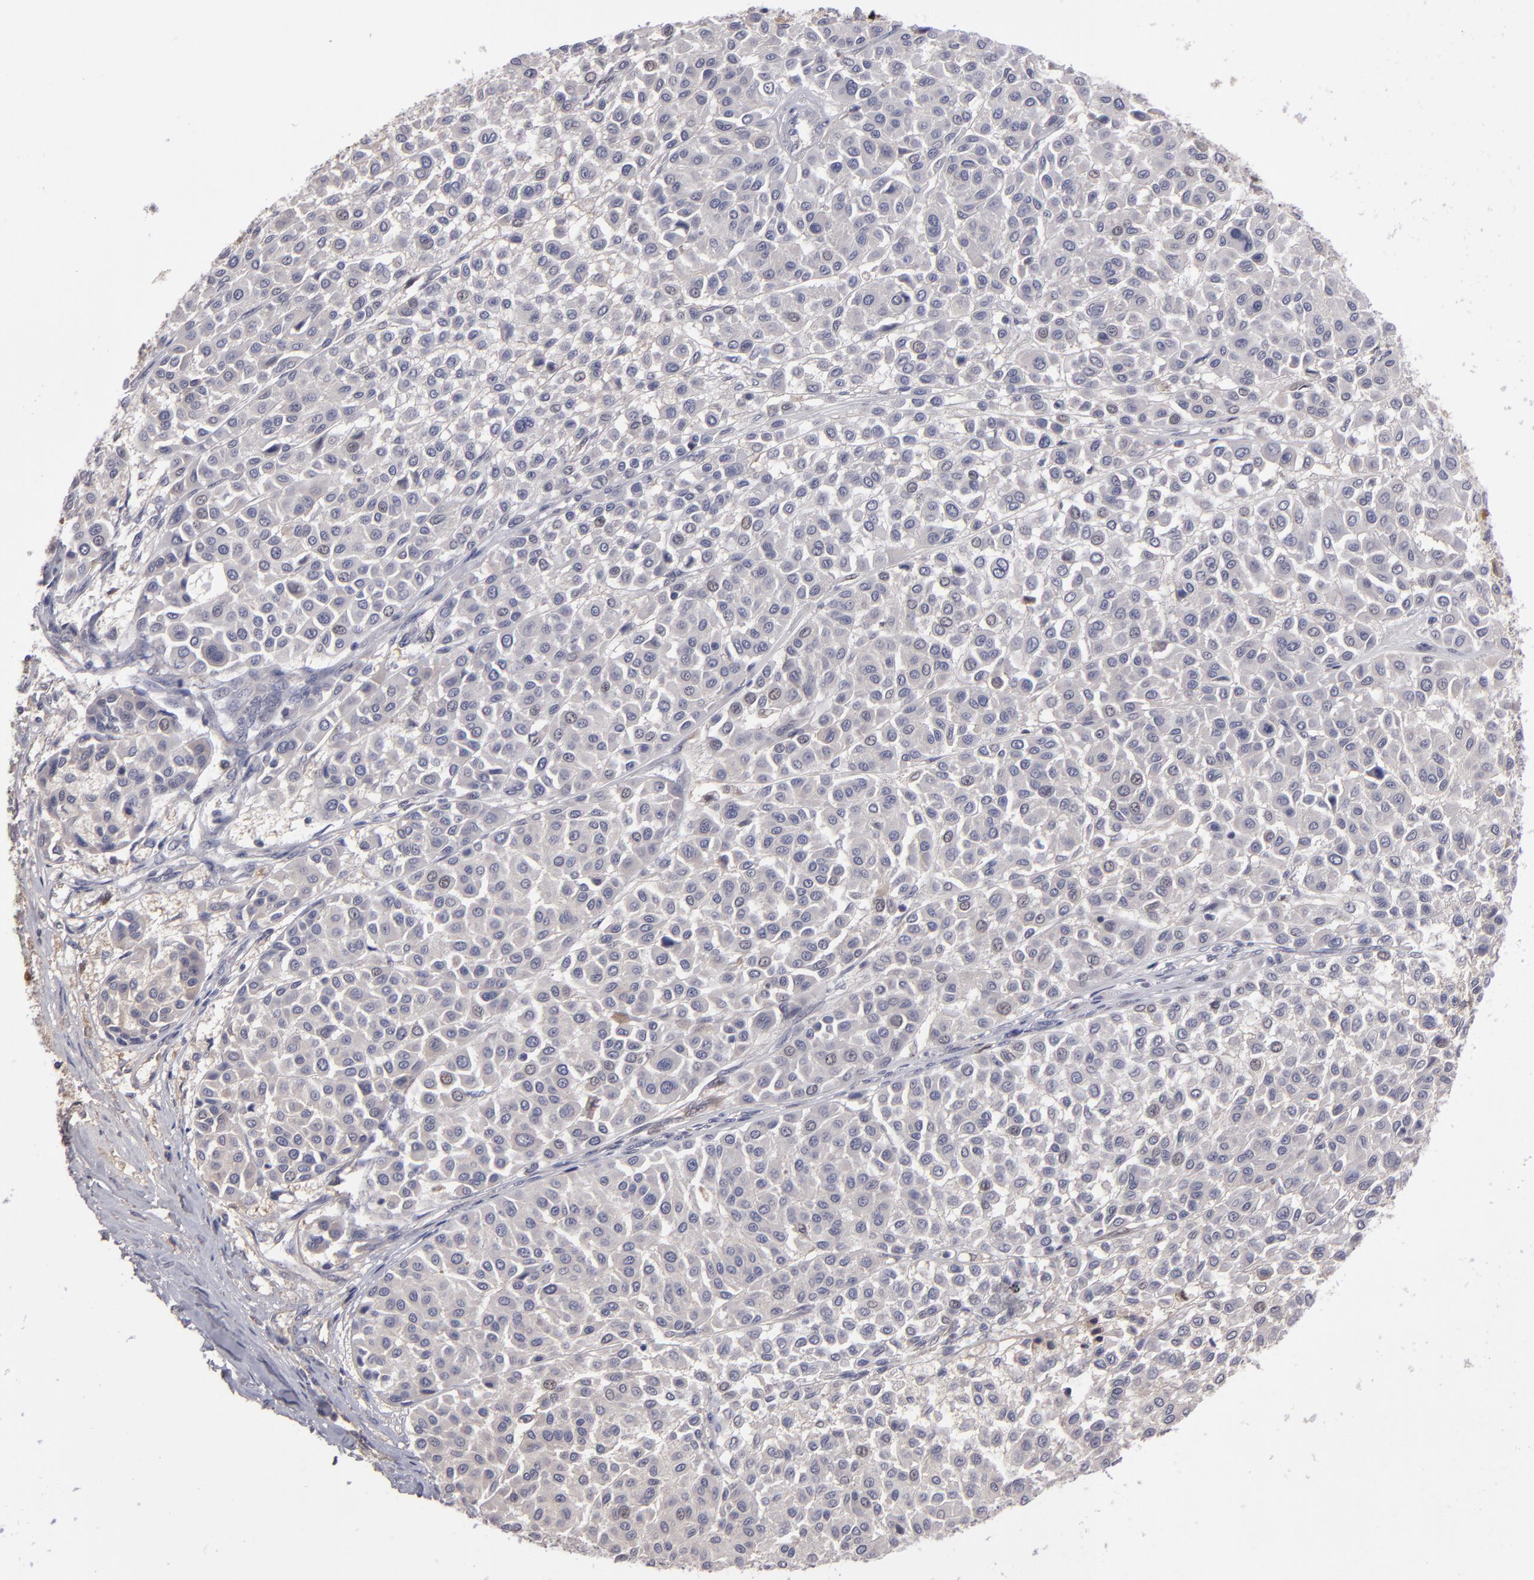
{"staining": {"intensity": "negative", "quantity": "none", "location": "none"}, "tissue": "melanoma", "cell_type": "Tumor cells", "image_type": "cancer", "snomed": [{"axis": "morphology", "description": "Malignant melanoma, Metastatic site"}, {"axis": "topography", "description": "Soft tissue"}], "caption": "Immunohistochemical staining of melanoma shows no significant staining in tumor cells.", "gene": "ITIH4", "patient": {"sex": "male", "age": 41}}